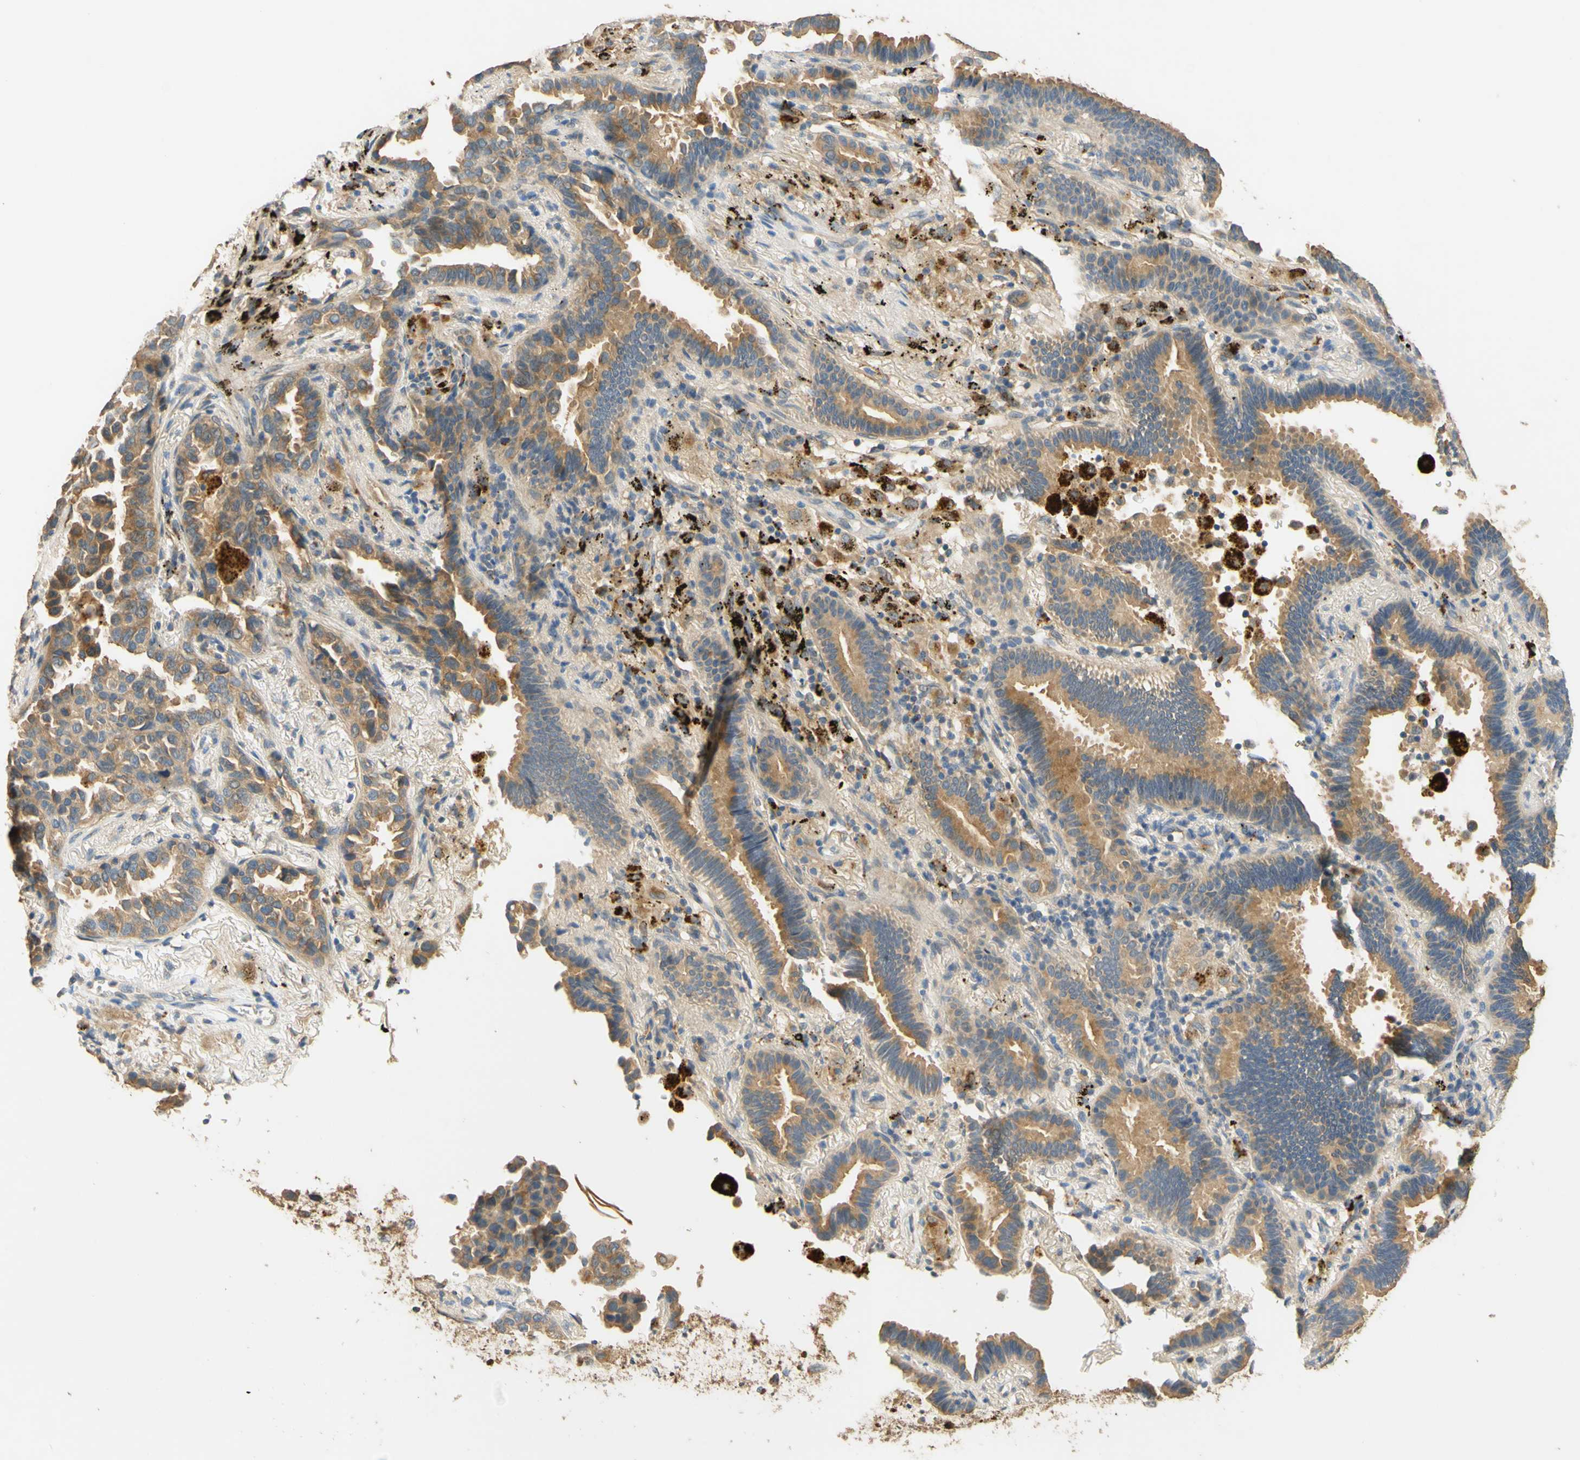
{"staining": {"intensity": "moderate", "quantity": ">75%", "location": "cytoplasmic/membranous"}, "tissue": "lung cancer", "cell_type": "Tumor cells", "image_type": "cancer", "snomed": [{"axis": "morphology", "description": "Normal tissue, NOS"}, {"axis": "morphology", "description": "Adenocarcinoma, NOS"}, {"axis": "topography", "description": "Lung"}], "caption": "Adenocarcinoma (lung) stained with immunohistochemistry (IHC) shows moderate cytoplasmic/membranous staining in approximately >75% of tumor cells.", "gene": "ENTREP2", "patient": {"sex": "male", "age": 59}}